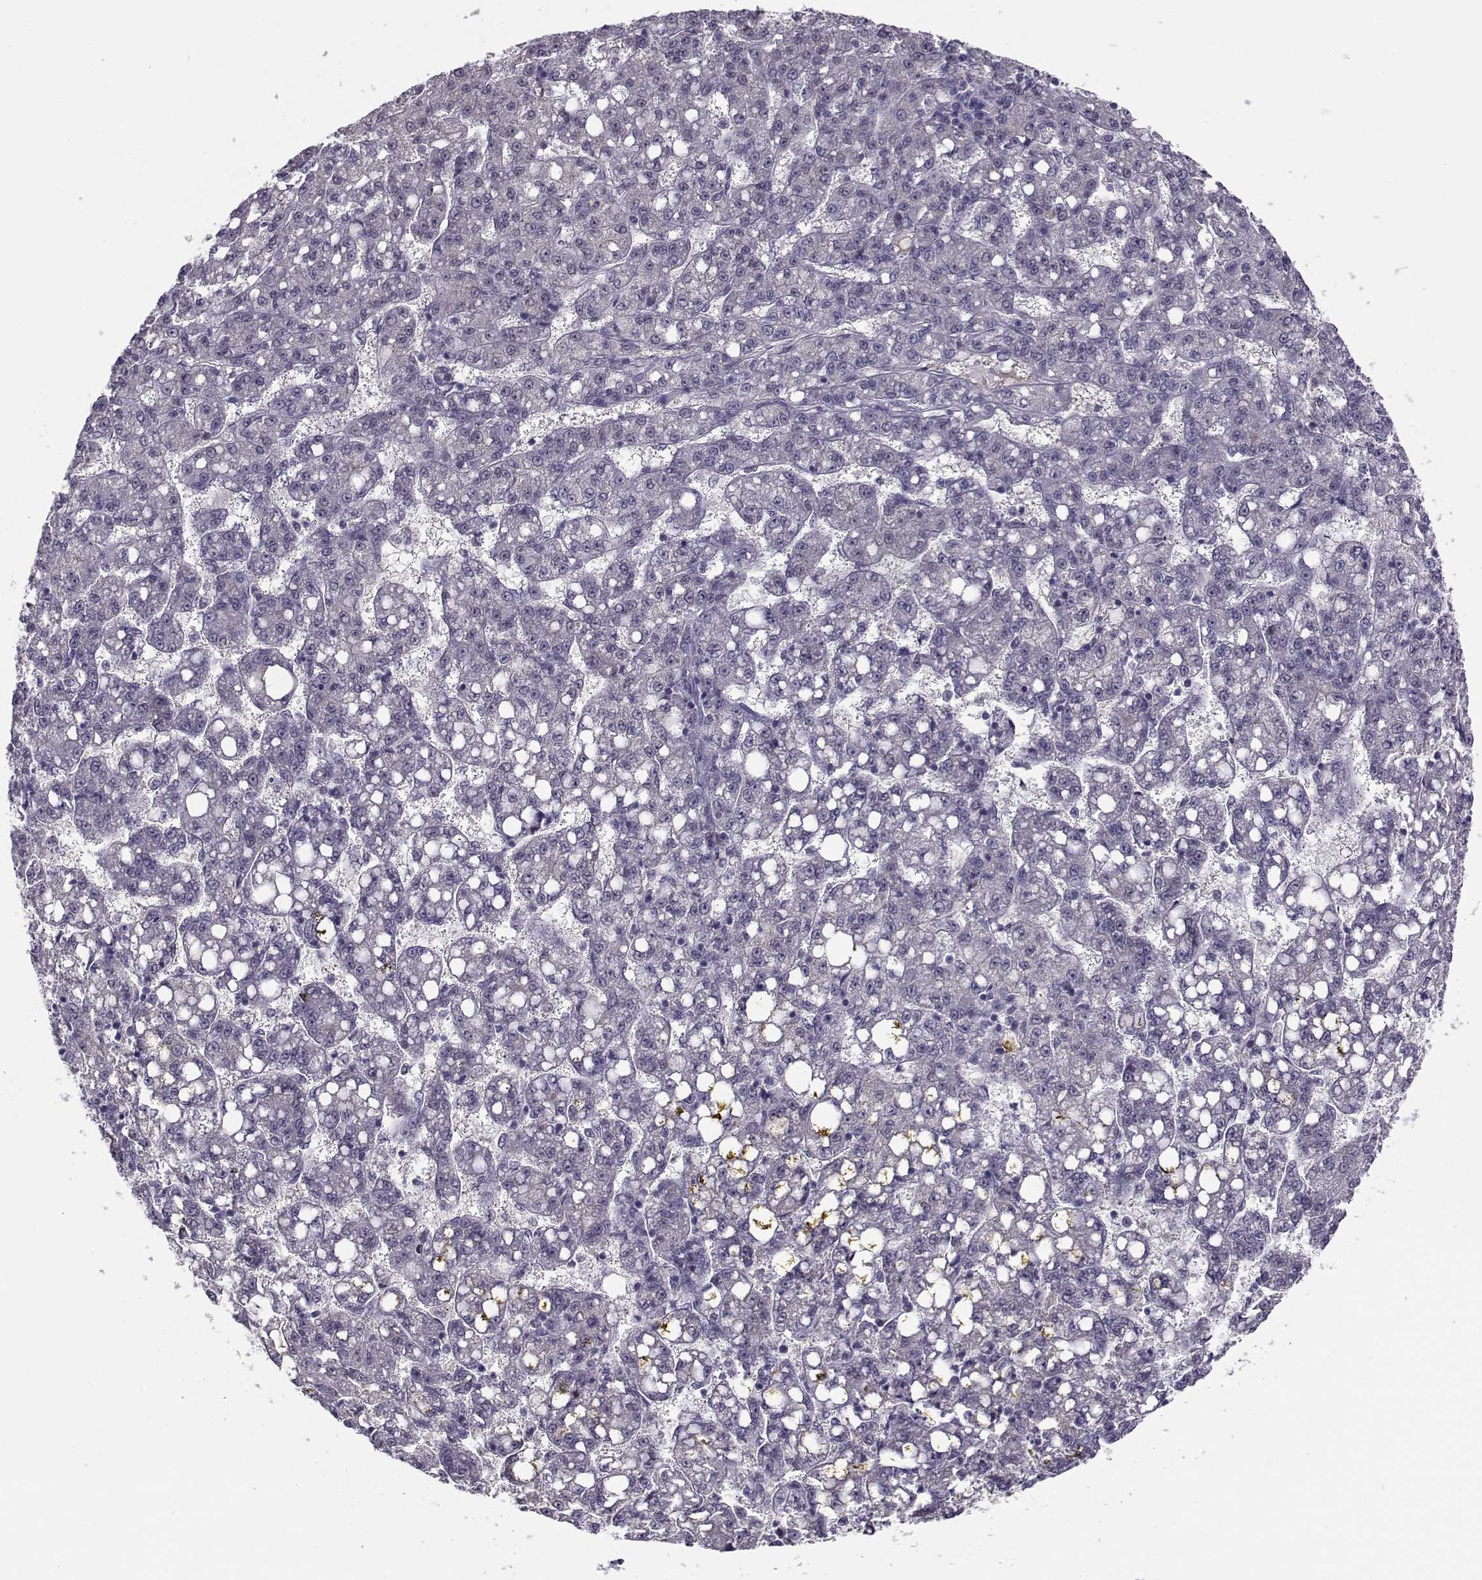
{"staining": {"intensity": "negative", "quantity": "none", "location": "none"}, "tissue": "liver cancer", "cell_type": "Tumor cells", "image_type": "cancer", "snomed": [{"axis": "morphology", "description": "Carcinoma, Hepatocellular, NOS"}, {"axis": "topography", "description": "Liver"}], "caption": "There is no significant staining in tumor cells of hepatocellular carcinoma (liver).", "gene": "C16orf86", "patient": {"sex": "female", "age": 65}}